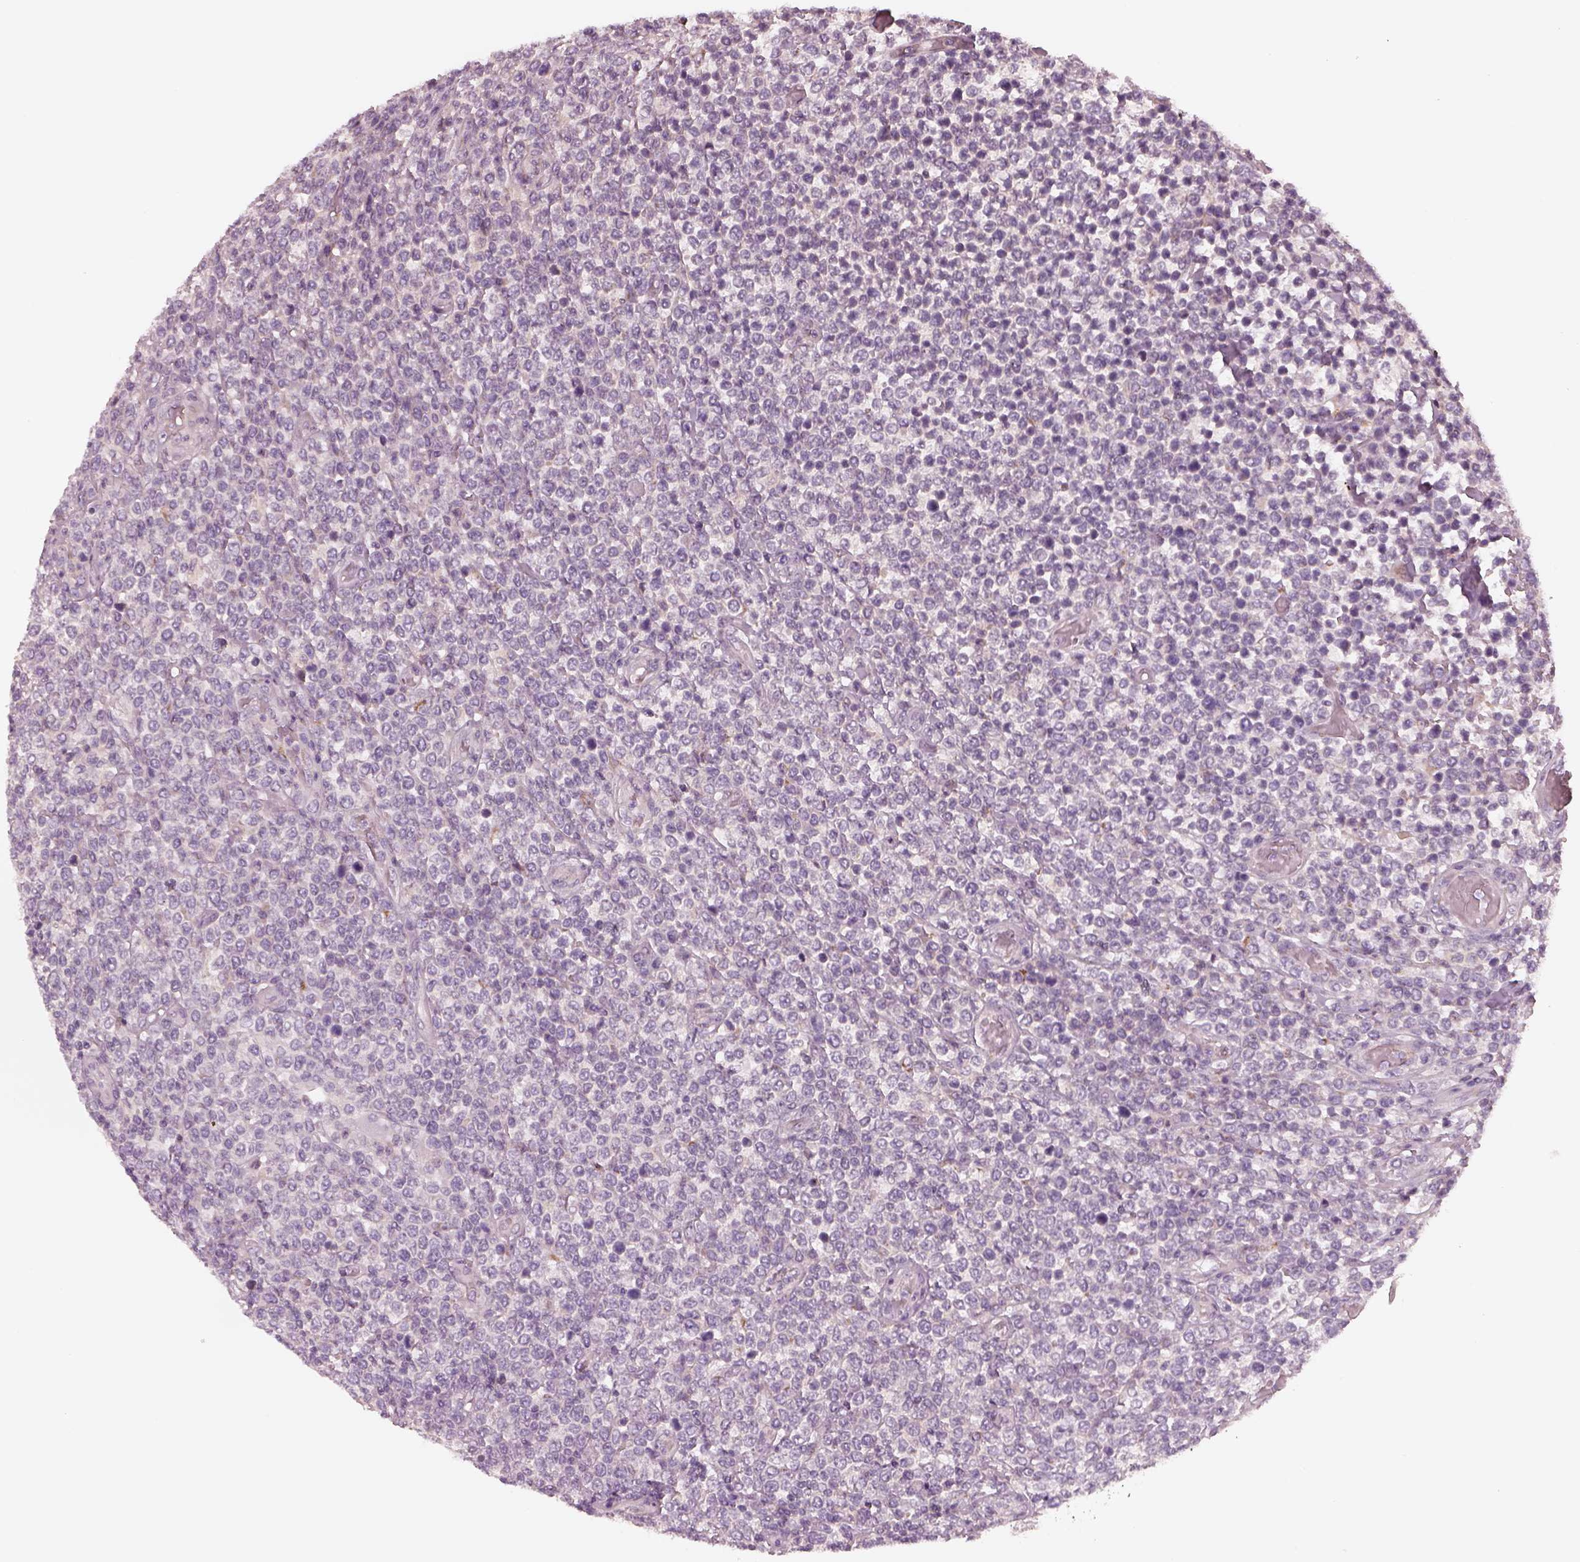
{"staining": {"intensity": "negative", "quantity": "none", "location": "none"}, "tissue": "lymphoma", "cell_type": "Tumor cells", "image_type": "cancer", "snomed": [{"axis": "morphology", "description": "Malignant lymphoma, non-Hodgkin's type, High grade"}, {"axis": "topography", "description": "Soft tissue"}], "caption": "Immunohistochemistry image of human malignant lymphoma, non-Hodgkin's type (high-grade) stained for a protein (brown), which reveals no staining in tumor cells. (DAB (3,3'-diaminobenzidine) immunohistochemistry (IHC), high magnification).", "gene": "SDCBP2", "patient": {"sex": "female", "age": 56}}